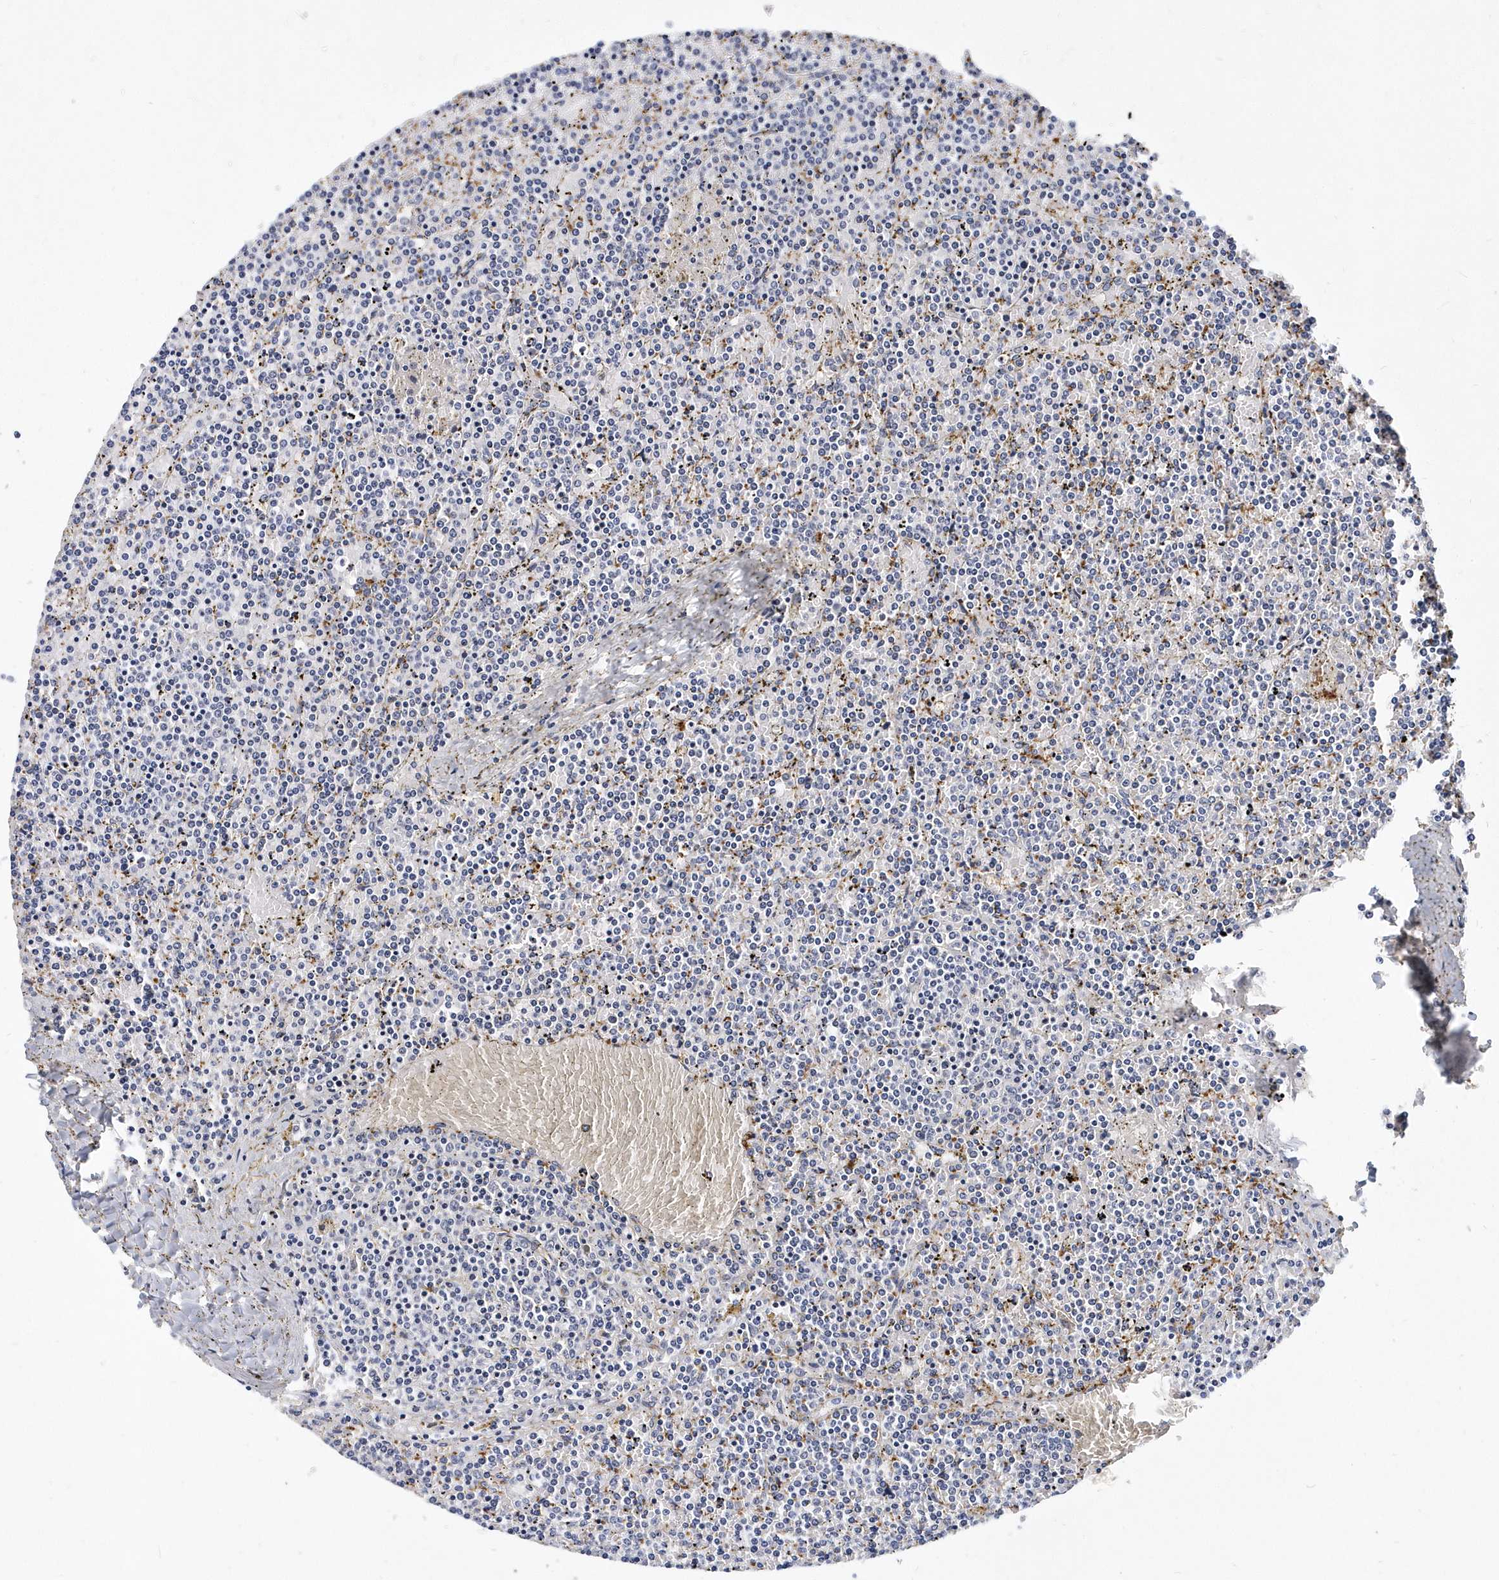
{"staining": {"intensity": "negative", "quantity": "none", "location": "none"}, "tissue": "lymphoma", "cell_type": "Tumor cells", "image_type": "cancer", "snomed": [{"axis": "morphology", "description": "Malignant lymphoma, non-Hodgkin's type, Low grade"}, {"axis": "topography", "description": "Spleen"}], "caption": "This is a histopathology image of immunohistochemistry staining of lymphoma, which shows no positivity in tumor cells.", "gene": "ITGA2B", "patient": {"sex": "female", "age": 19}}